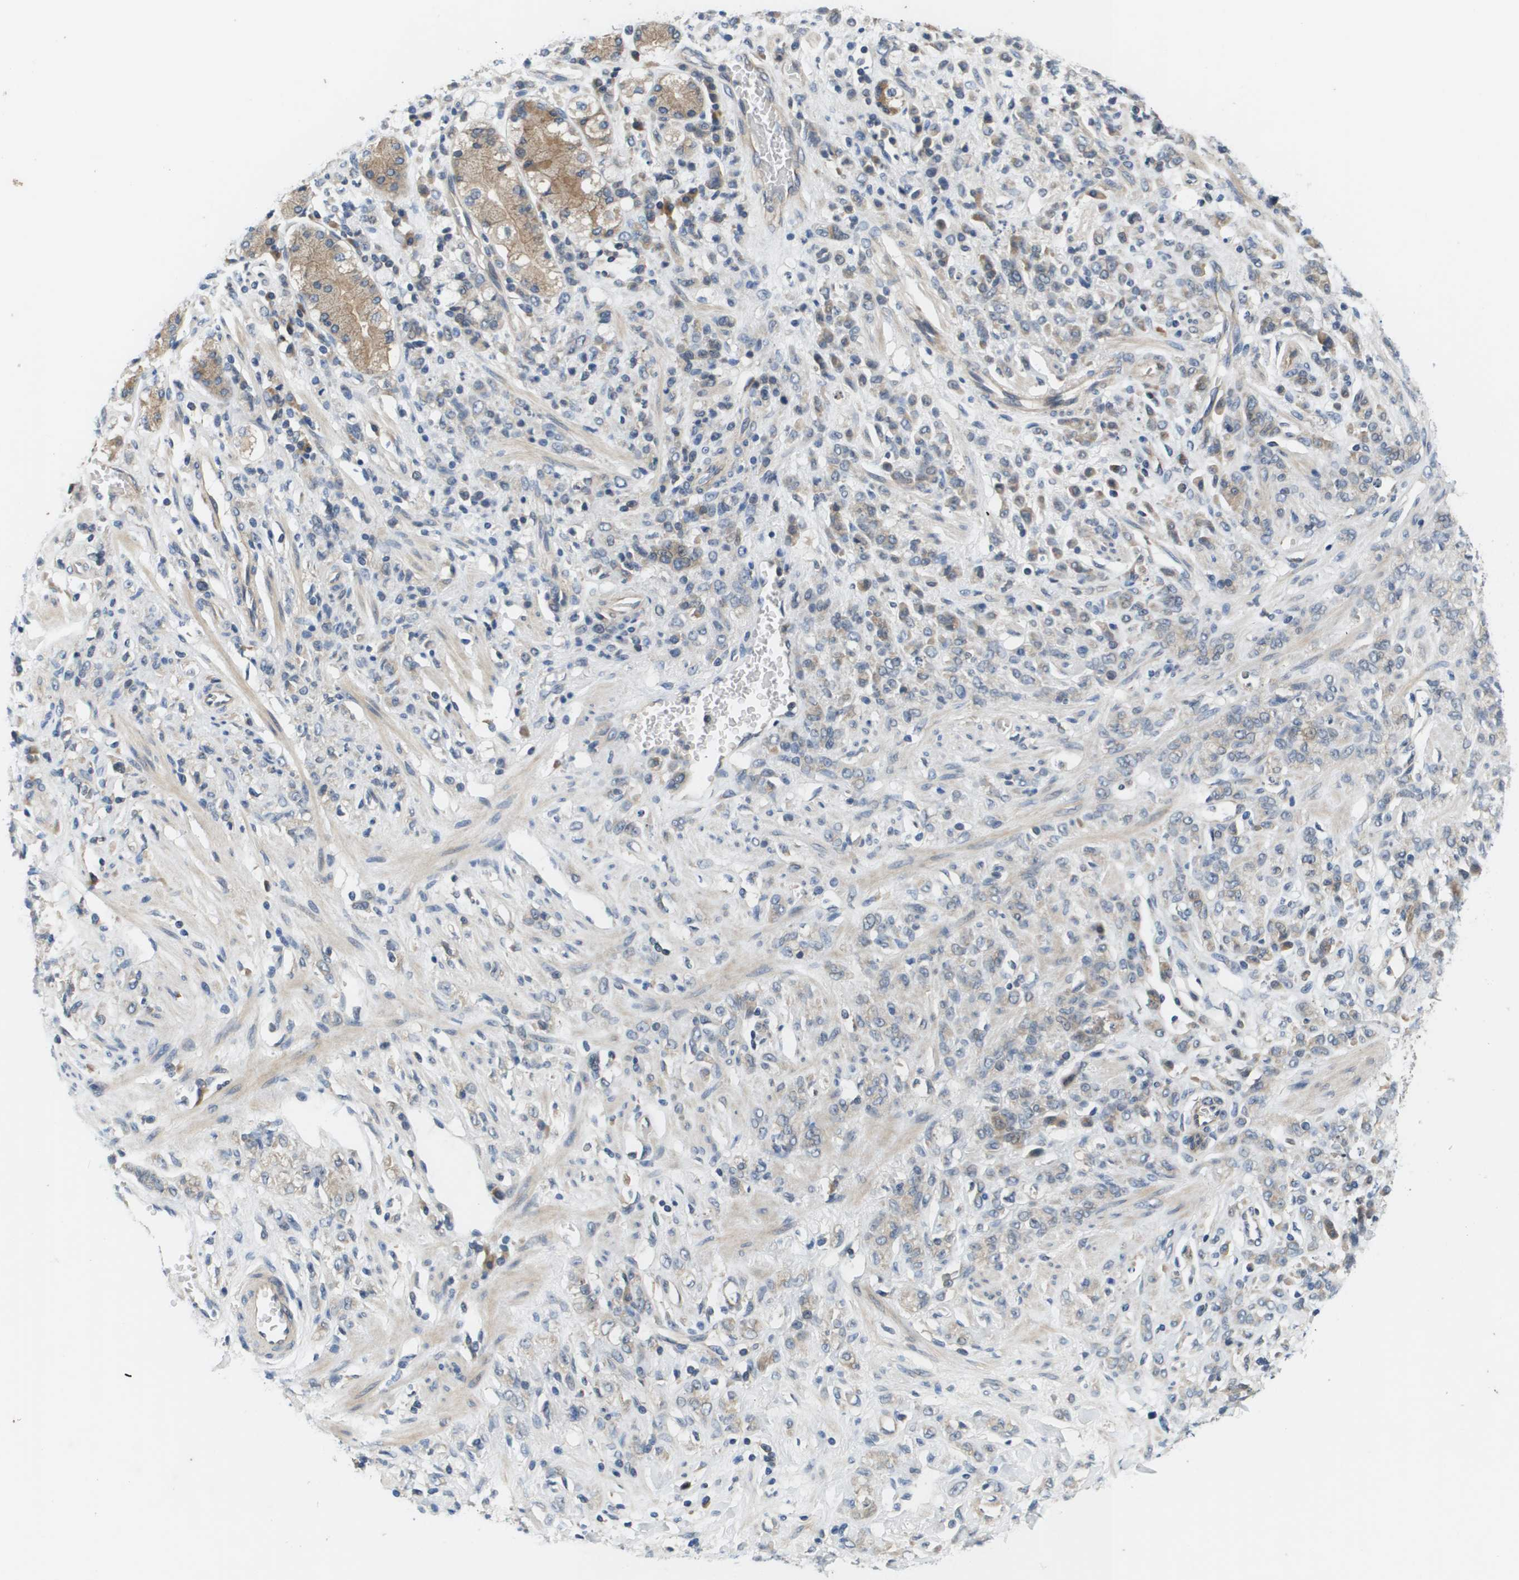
{"staining": {"intensity": "weak", "quantity": "25%-75%", "location": "cytoplasmic/membranous"}, "tissue": "stomach cancer", "cell_type": "Tumor cells", "image_type": "cancer", "snomed": [{"axis": "morphology", "description": "Normal tissue, NOS"}, {"axis": "morphology", "description": "Adenocarcinoma, NOS"}, {"axis": "topography", "description": "Stomach"}], "caption": "The histopathology image displays a brown stain indicating the presence of a protein in the cytoplasmic/membranous of tumor cells in adenocarcinoma (stomach).", "gene": "SLC25A20", "patient": {"sex": "male", "age": 82}}